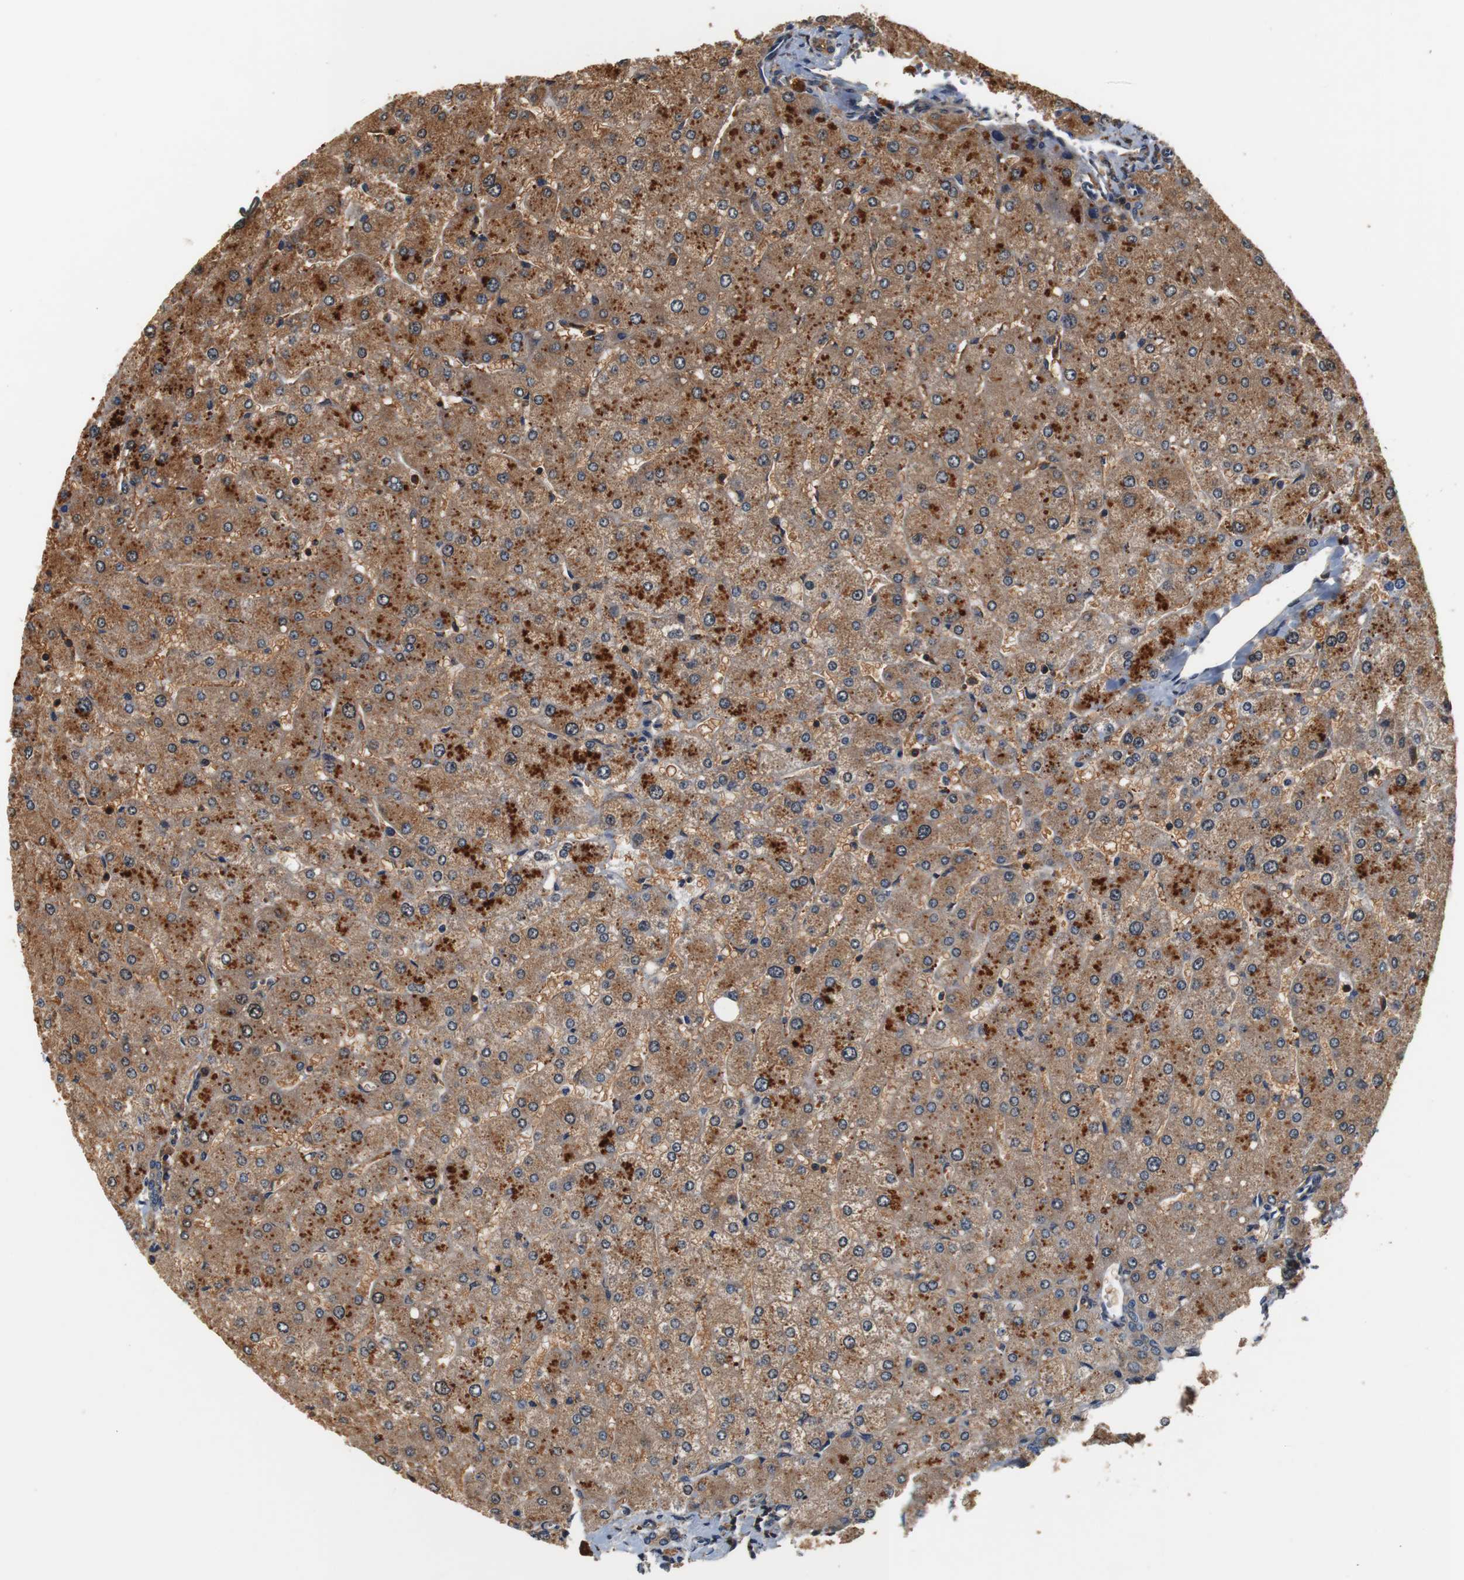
{"staining": {"intensity": "moderate", "quantity": ">75%", "location": "cytoplasmic/membranous"}, "tissue": "liver", "cell_type": "Cholangiocytes", "image_type": "normal", "snomed": [{"axis": "morphology", "description": "Normal tissue, NOS"}, {"axis": "topography", "description": "Liver"}], "caption": "Benign liver demonstrates moderate cytoplasmic/membranous expression in approximately >75% of cholangiocytes.", "gene": "LRP4", "patient": {"sex": "male", "age": 55}}